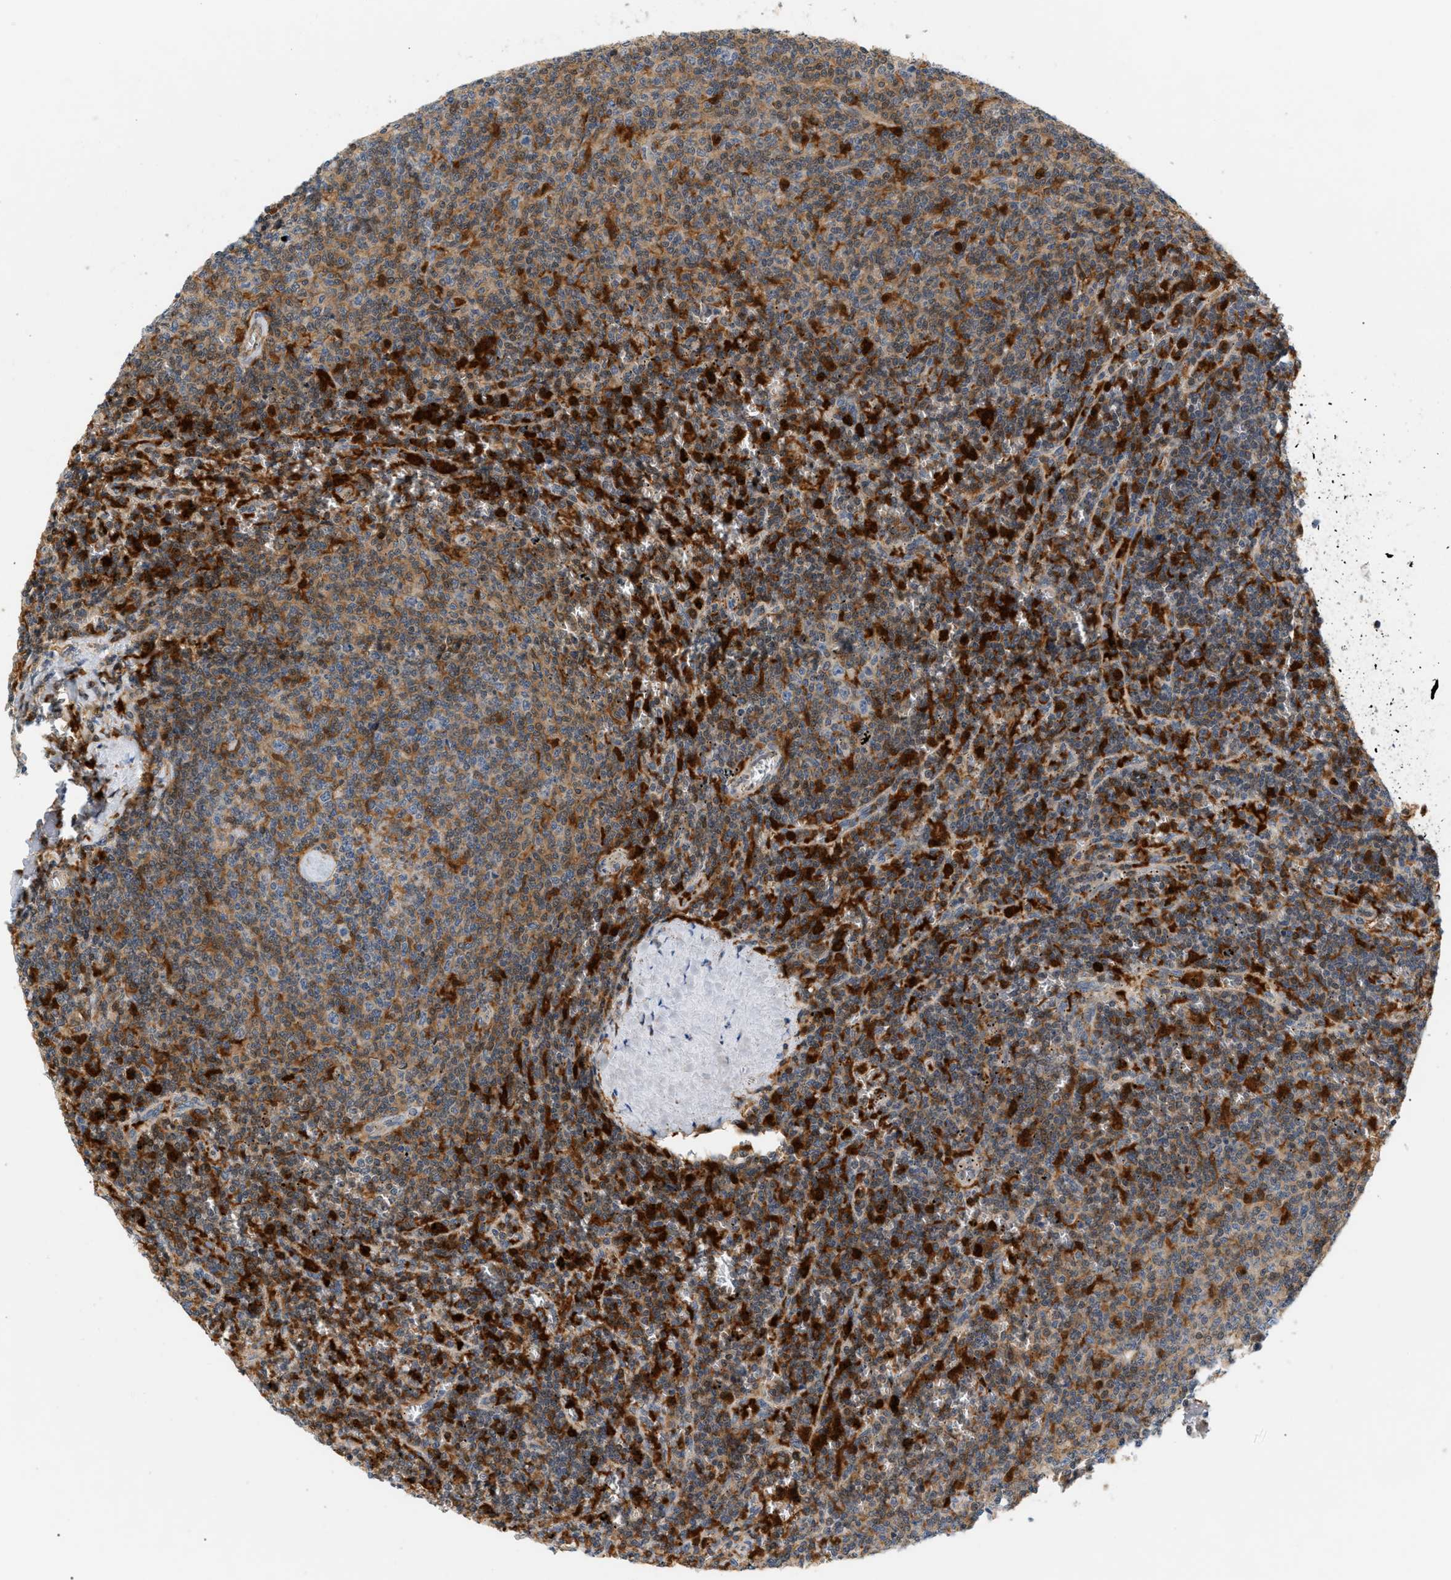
{"staining": {"intensity": "moderate", "quantity": "25%-75%", "location": "cytoplasmic/membranous"}, "tissue": "lymphoma", "cell_type": "Tumor cells", "image_type": "cancer", "snomed": [{"axis": "morphology", "description": "Malignant lymphoma, non-Hodgkin's type, Low grade"}, {"axis": "topography", "description": "Spleen"}], "caption": "Lymphoma was stained to show a protein in brown. There is medium levels of moderate cytoplasmic/membranous staining in about 25%-75% of tumor cells.", "gene": "PYCARD", "patient": {"sex": "female", "age": 50}}